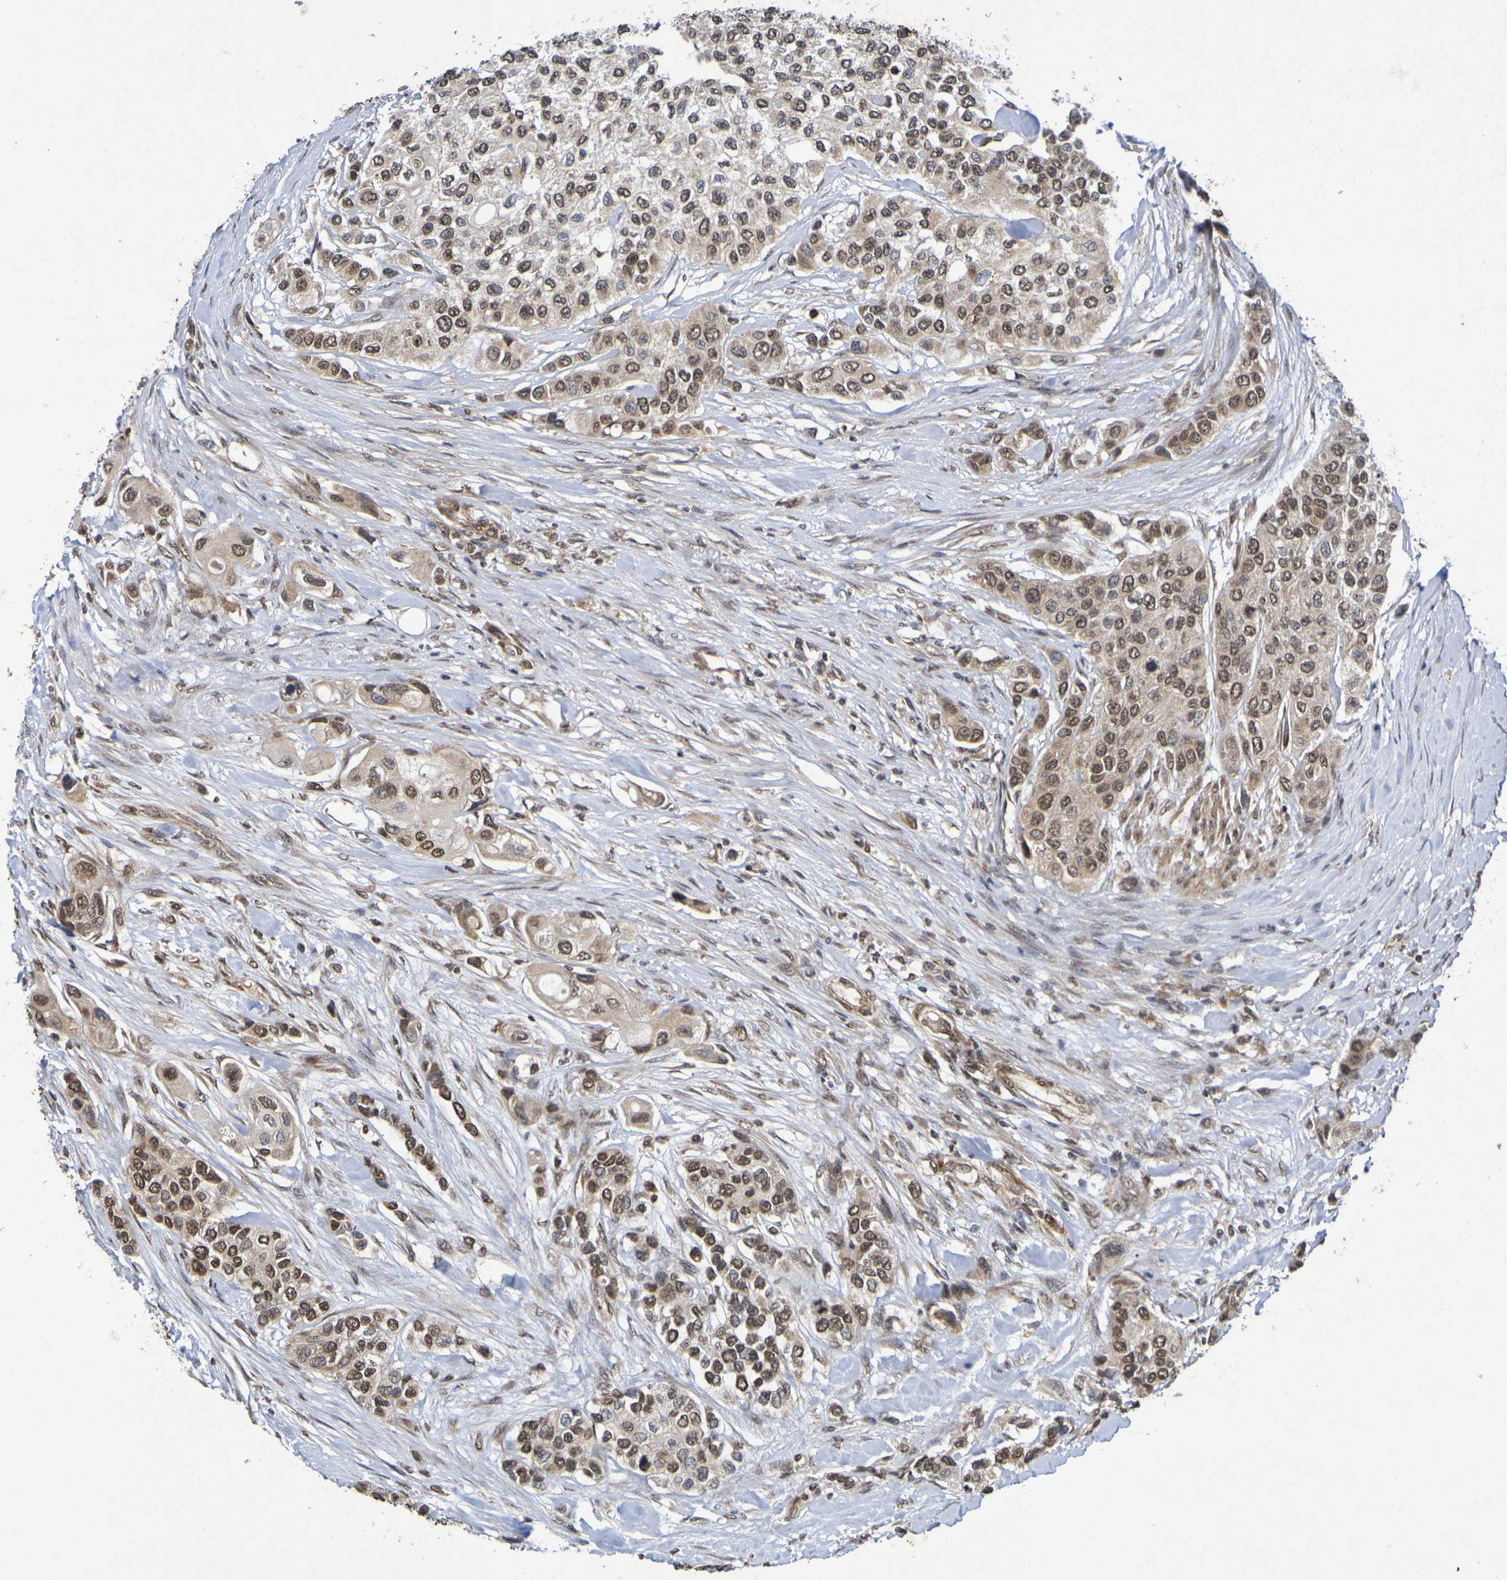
{"staining": {"intensity": "moderate", "quantity": ">75%", "location": "cytoplasmic/membranous,nuclear"}, "tissue": "urothelial cancer", "cell_type": "Tumor cells", "image_type": "cancer", "snomed": [{"axis": "morphology", "description": "Urothelial carcinoma, High grade"}, {"axis": "topography", "description": "Urinary bladder"}], "caption": "This histopathology image reveals IHC staining of human urothelial carcinoma (high-grade), with medium moderate cytoplasmic/membranous and nuclear staining in approximately >75% of tumor cells.", "gene": "GUCY1A2", "patient": {"sex": "female", "age": 56}}